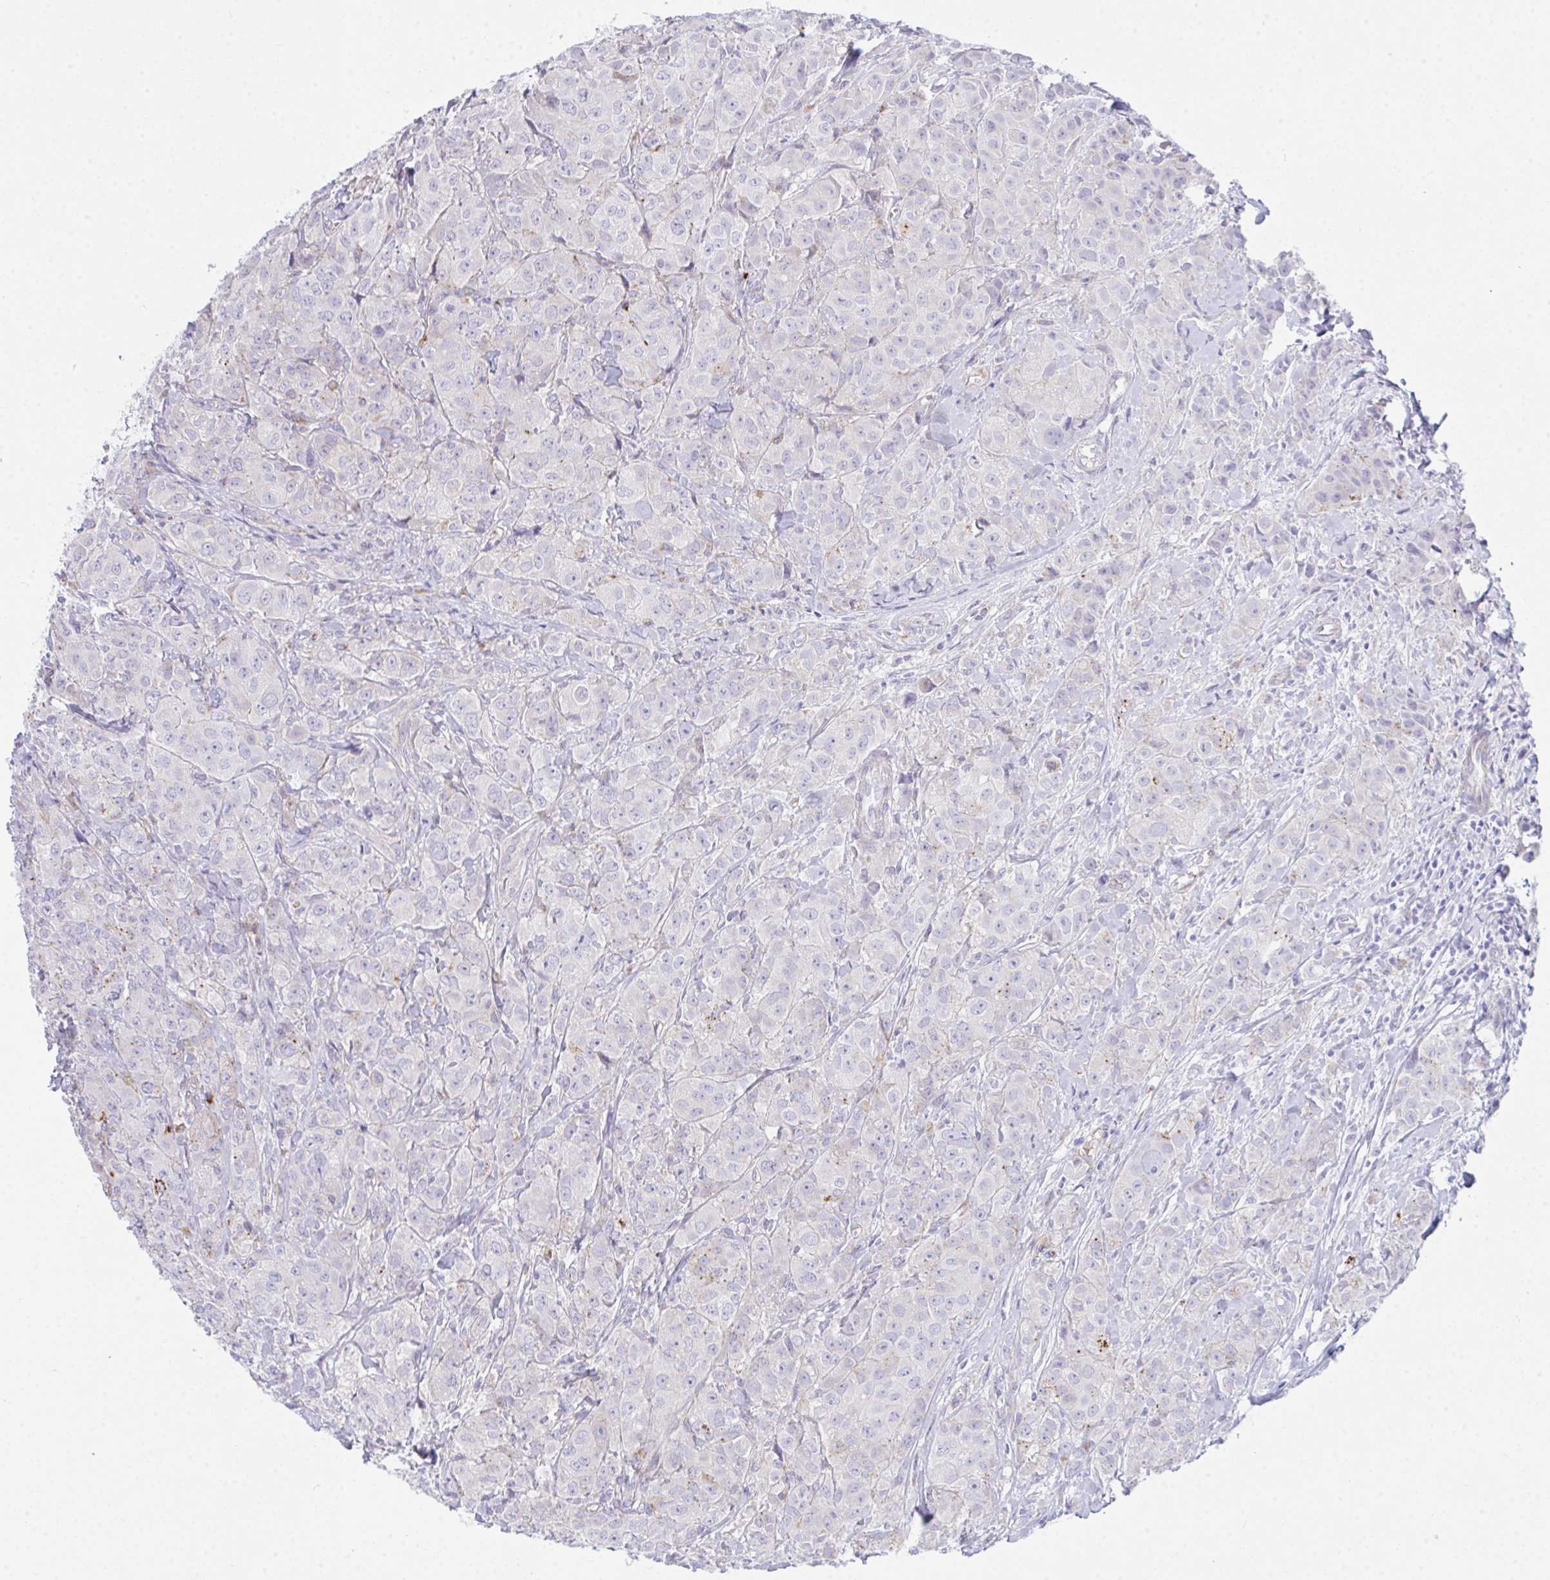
{"staining": {"intensity": "negative", "quantity": "none", "location": "none"}, "tissue": "breast cancer", "cell_type": "Tumor cells", "image_type": "cancer", "snomed": [{"axis": "morphology", "description": "Normal tissue, NOS"}, {"axis": "morphology", "description": "Duct carcinoma"}, {"axis": "topography", "description": "Breast"}], "caption": "DAB (3,3'-diaminobenzidine) immunohistochemical staining of invasive ductal carcinoma (breast) demonstrates no significant positivity in tumor cells. (DAB immunohistochemistry (IHC) visualized using brightfield microscopy, high magnification).", "gene": "GAB1", "patient": {"sex": "female", "age": 43}}